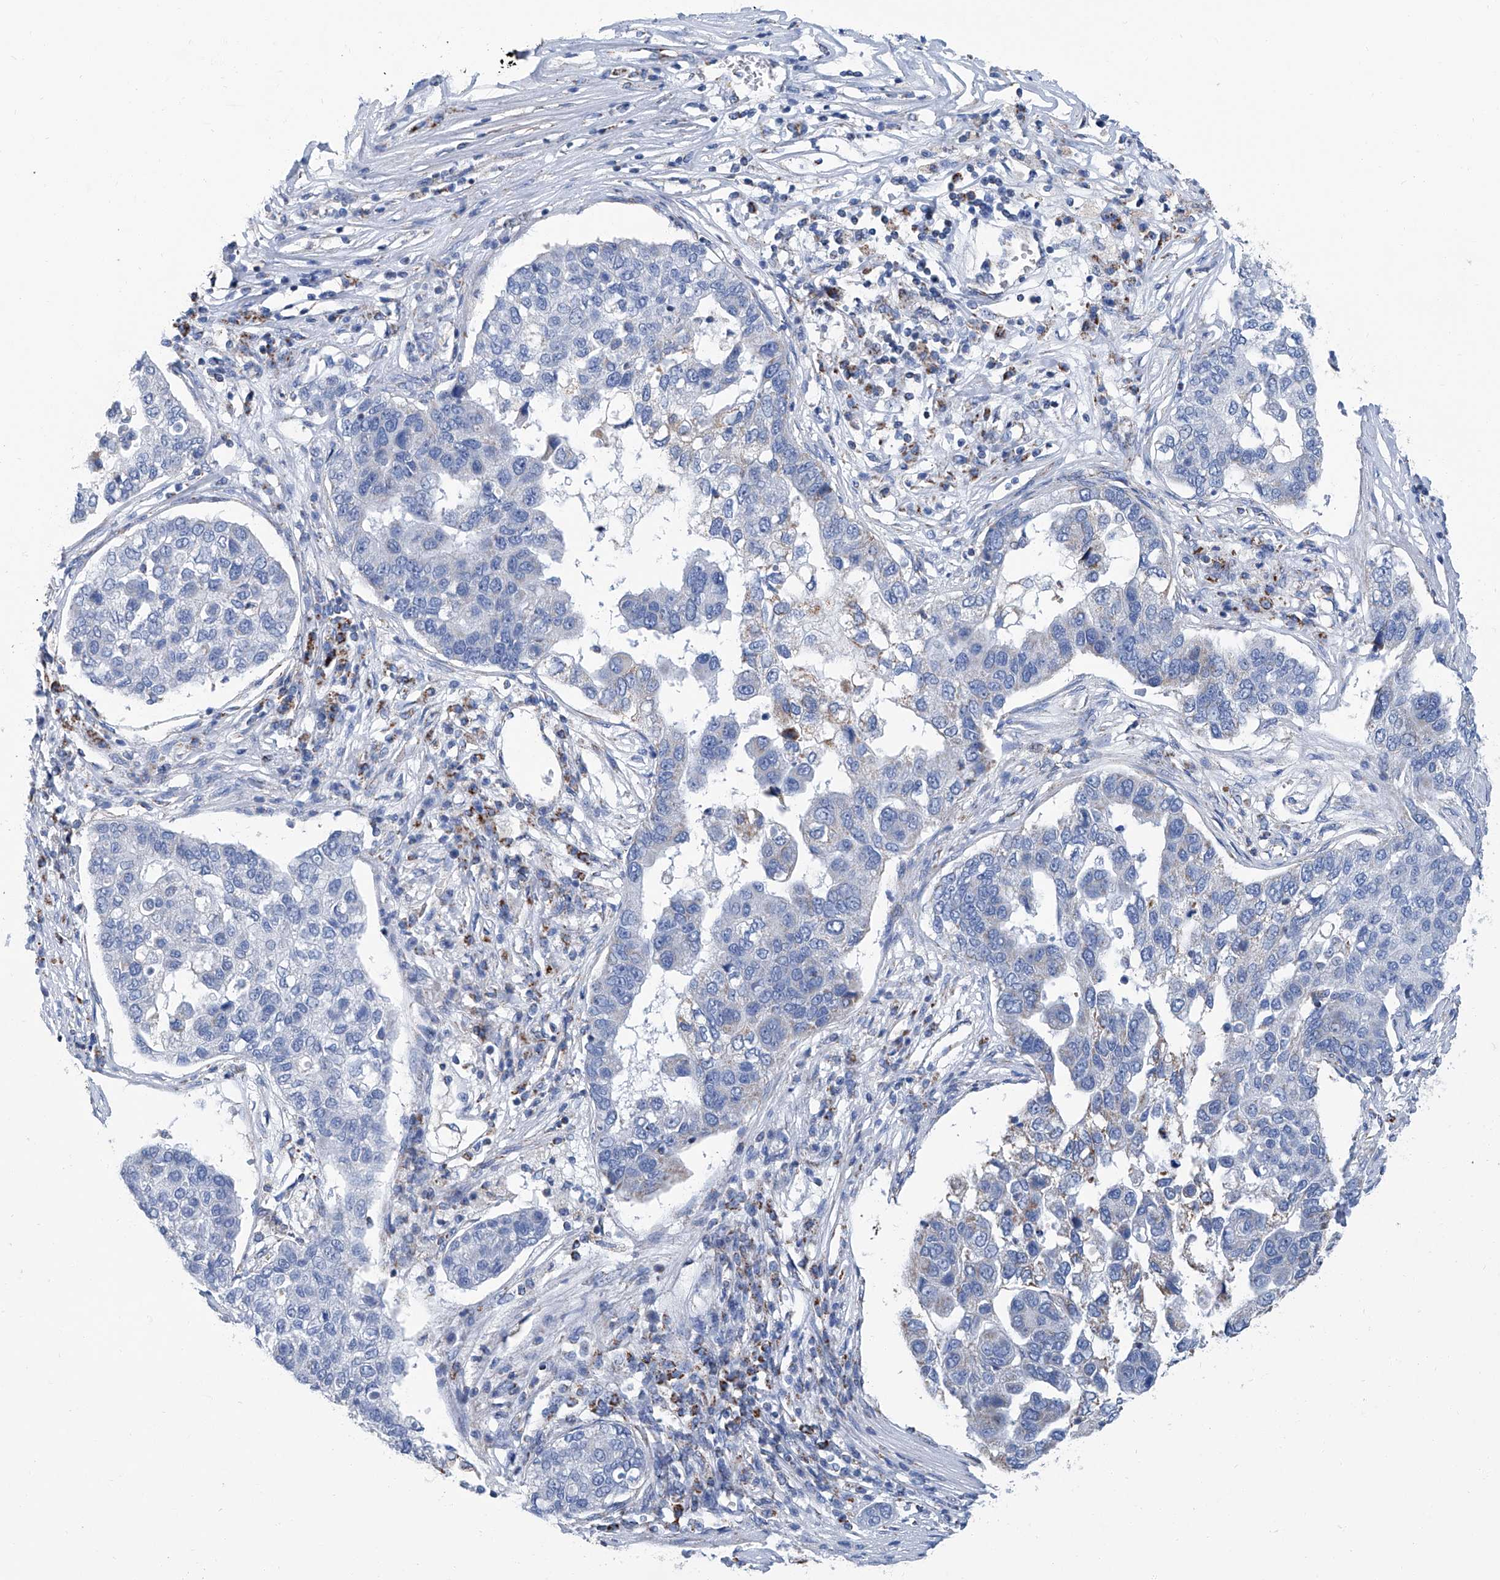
{"staining": {"intensity": "negative", "quantity": "none", "location": "none"}, "tissue": "pancreatic cancer", "cell_type": "Tumor cells", "image_type": "cancer", "snomed": [{"axis": "morphology", "description": "Adenocarcinoma, NOS"}, {"axis": "topography", "description": "Pancreas"}], "caption": "Tumor cells are negative for protein expression in human adenocarcinoma (pancreatic).", "gene": "MT-ND1", "patient": {"sex": "female", "age": 61}}